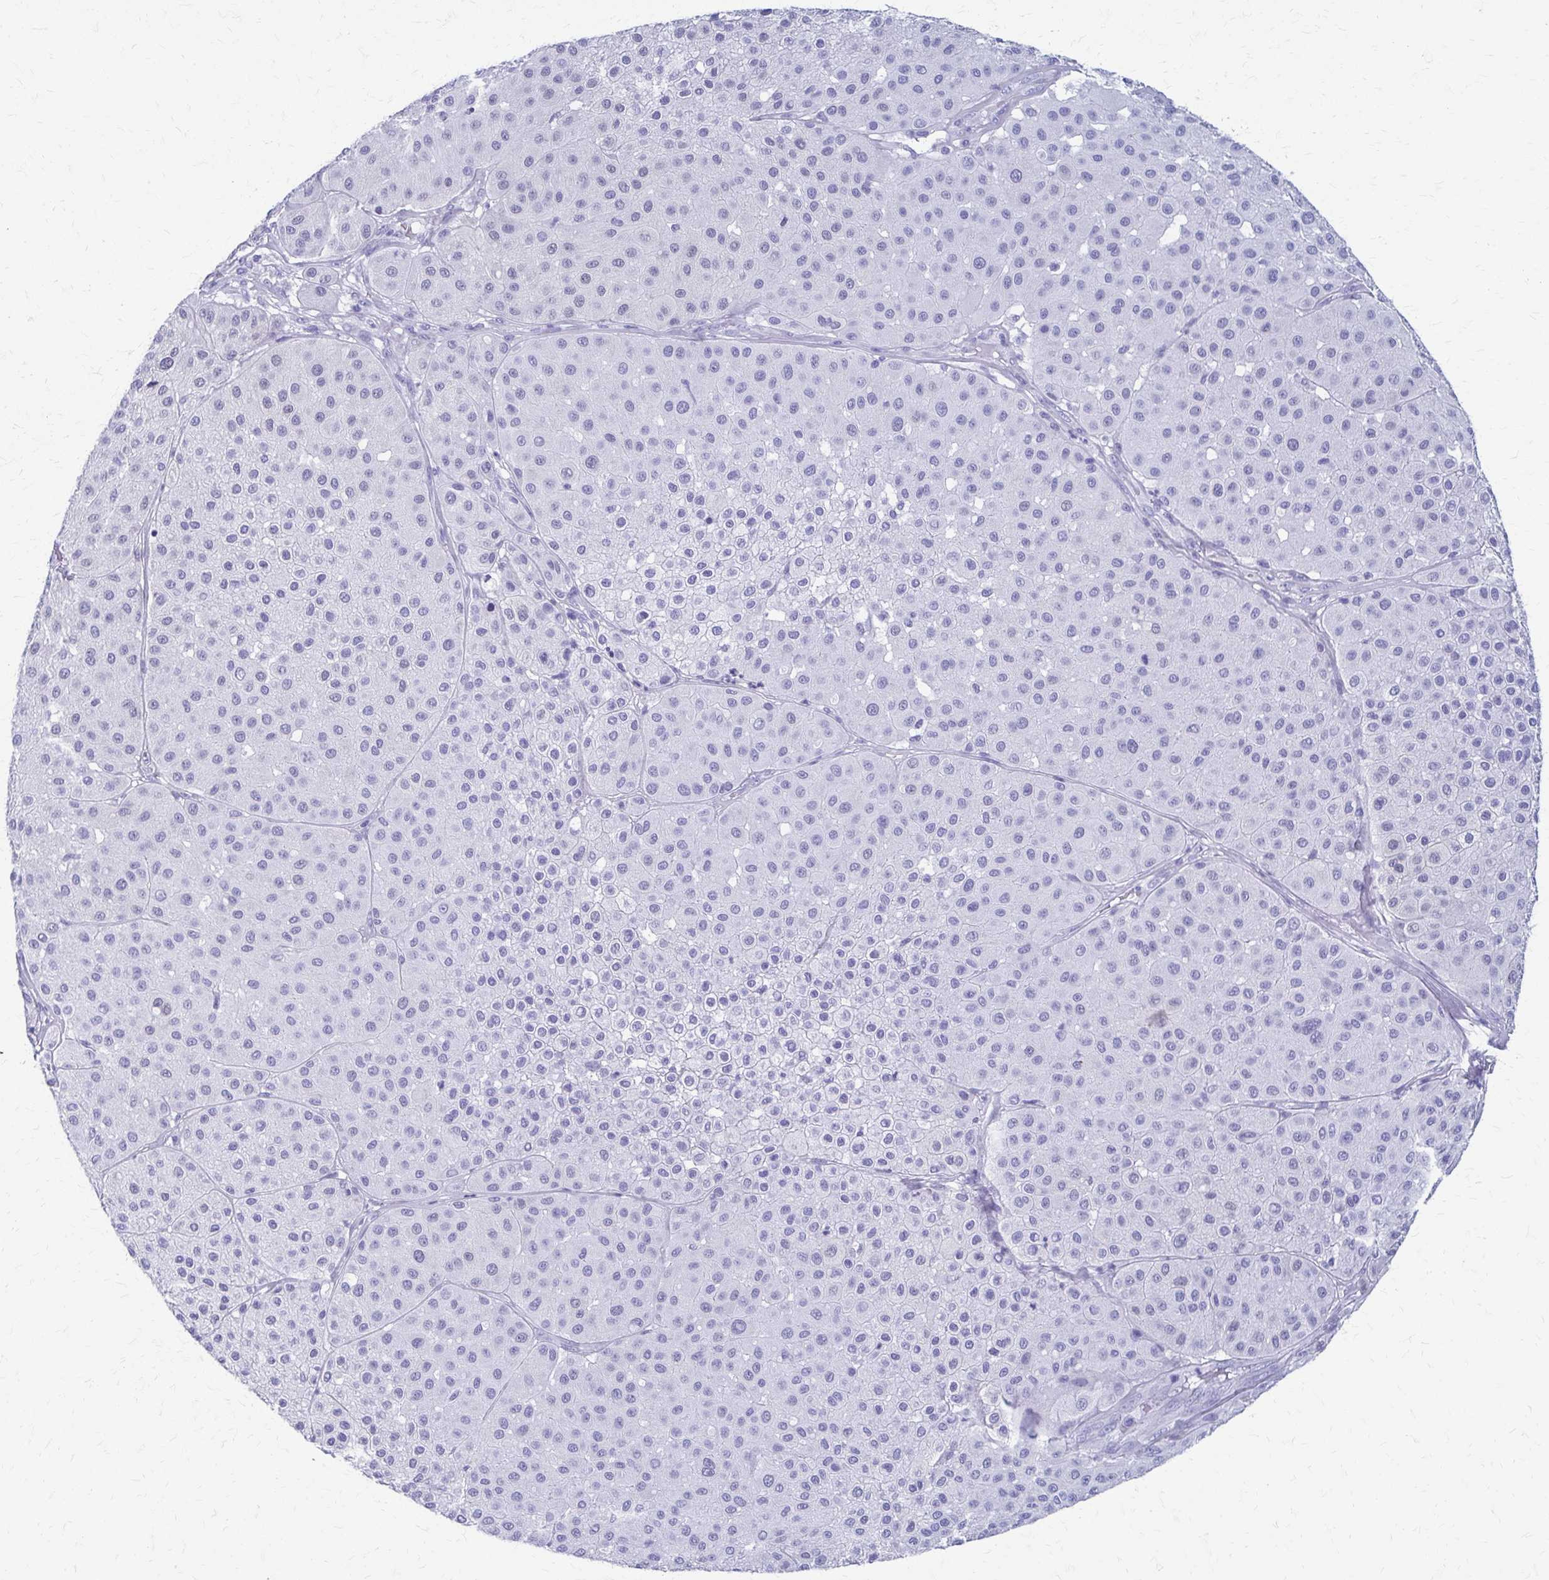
{"staining": {"intensity": "negative", "quantity": "none", "location": "none"}, "tissue": "melanoma", "cell_type": "Tumor cells", "image_type": "cancer", "snomed": [{"axis": "morphology", "description": "Malignant melanoma, Metastatic site"}, {"axis": "topography", "description": "Smooth muscle"}], "caption": "An immunohistochemistry photomicrograph of melanoma is shown. There is no staining in tumor cells of melanoma.", "gene": "CELF5", "patient": {"sex": "male", "age": 41}}